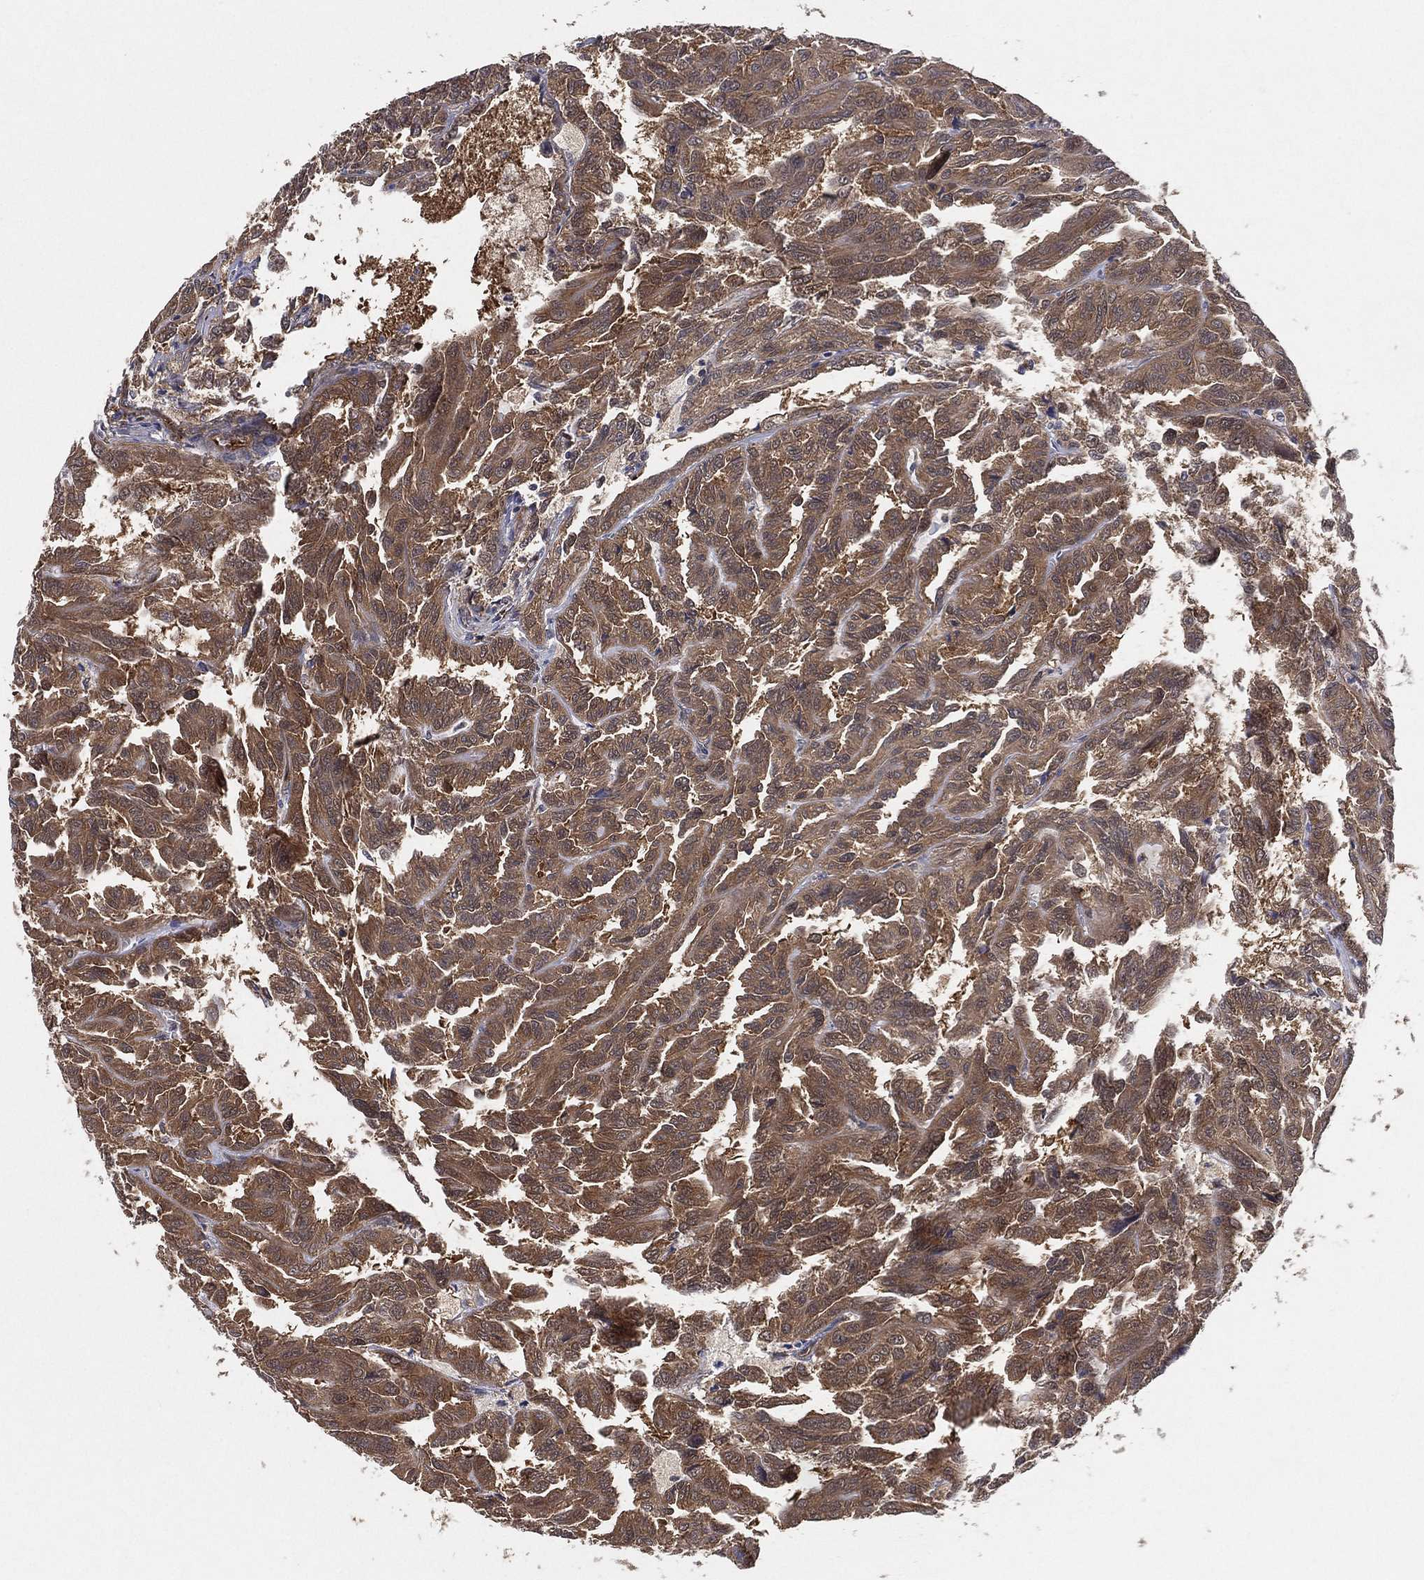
{"staining": {"intensity": "strong", "quantity": "25%-75%", "location": "cytoplasmic/membranous"}, "tissue": "renal cancer", "cell_type": "Tumor cells", "image_type": "cancer", "snomed": [{"axis": "morphology", "description": "Adenocarcinoma, NOS"}, {"axis": "topography", "description": "Kidney"}], "caption": "A brown stain labels strong cytoplasmic/membranous expression of a protein in renal cancer tumor cells.", "gene": "PSMG4", "patient": {"sex": "male", "age": 79}}